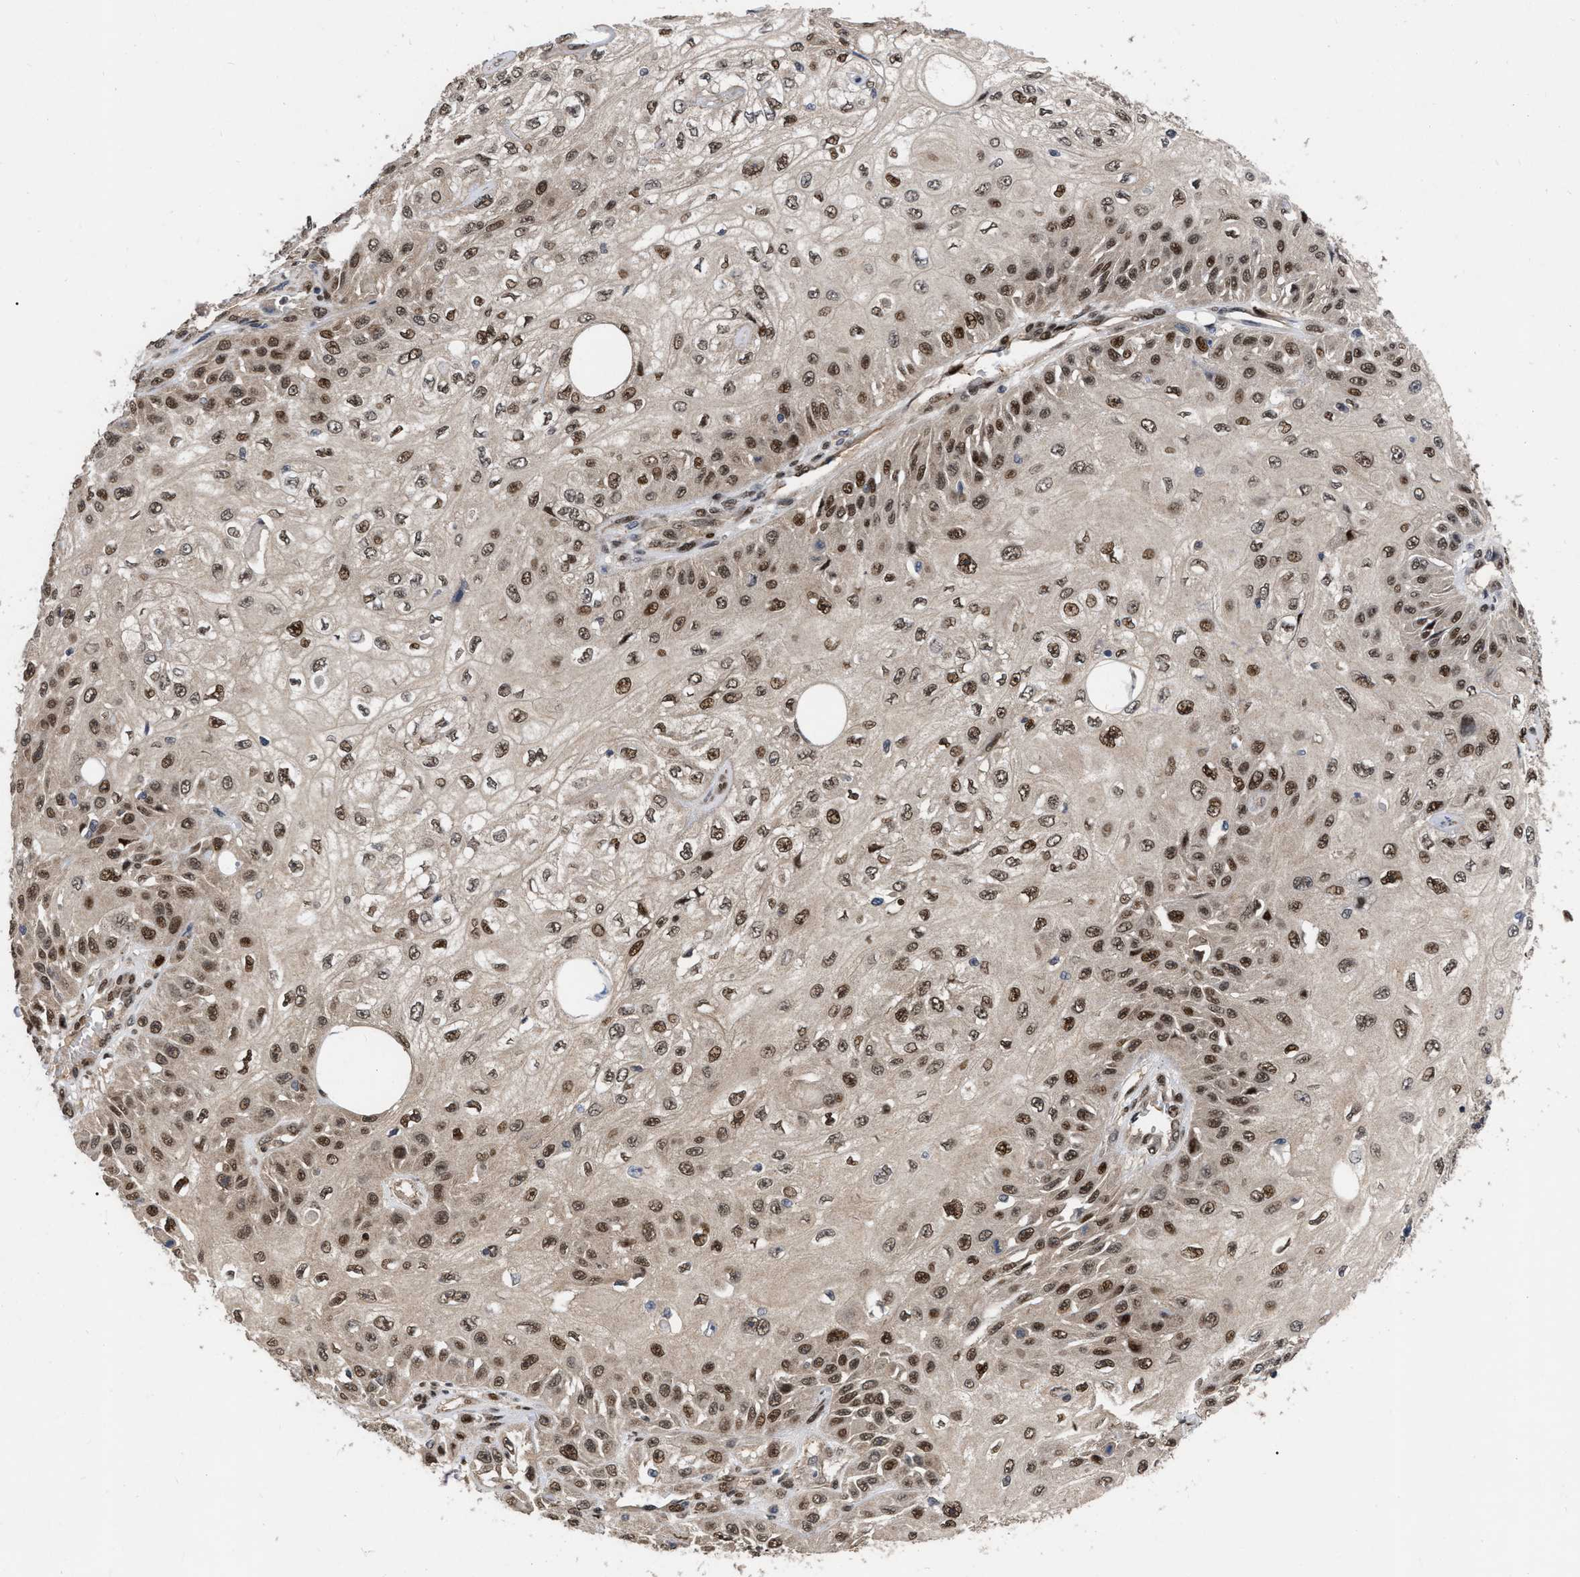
{"staining": {"intensity": "moderate", "quantity": ">75%", "location": "cytoplasmic/membranous,nuclear"}, "tissue": "skin cancer", "cell_type": "Tumor cells", "image_type": "cancer", "snomed": [{"axis": "morphology", "description": "Squamous cell carcinoma, NOS"}, {"axis": "morphology", "description": "Squamous cell carcinoma, metastatic, NOS"}, {"axis": "topography", "description": "Skin"}, {"axis": "topography", "description": "Lymph node"}], "caption": "Tumor cells display medium levels of moderate cytoplasmic/membranous and nuclear expression in approximately >75% of cells in human skin cancer (metastatic squamous cell carcinoma).", "gene": "MDM4", "patient": {"sex": "male", "age": 75}}